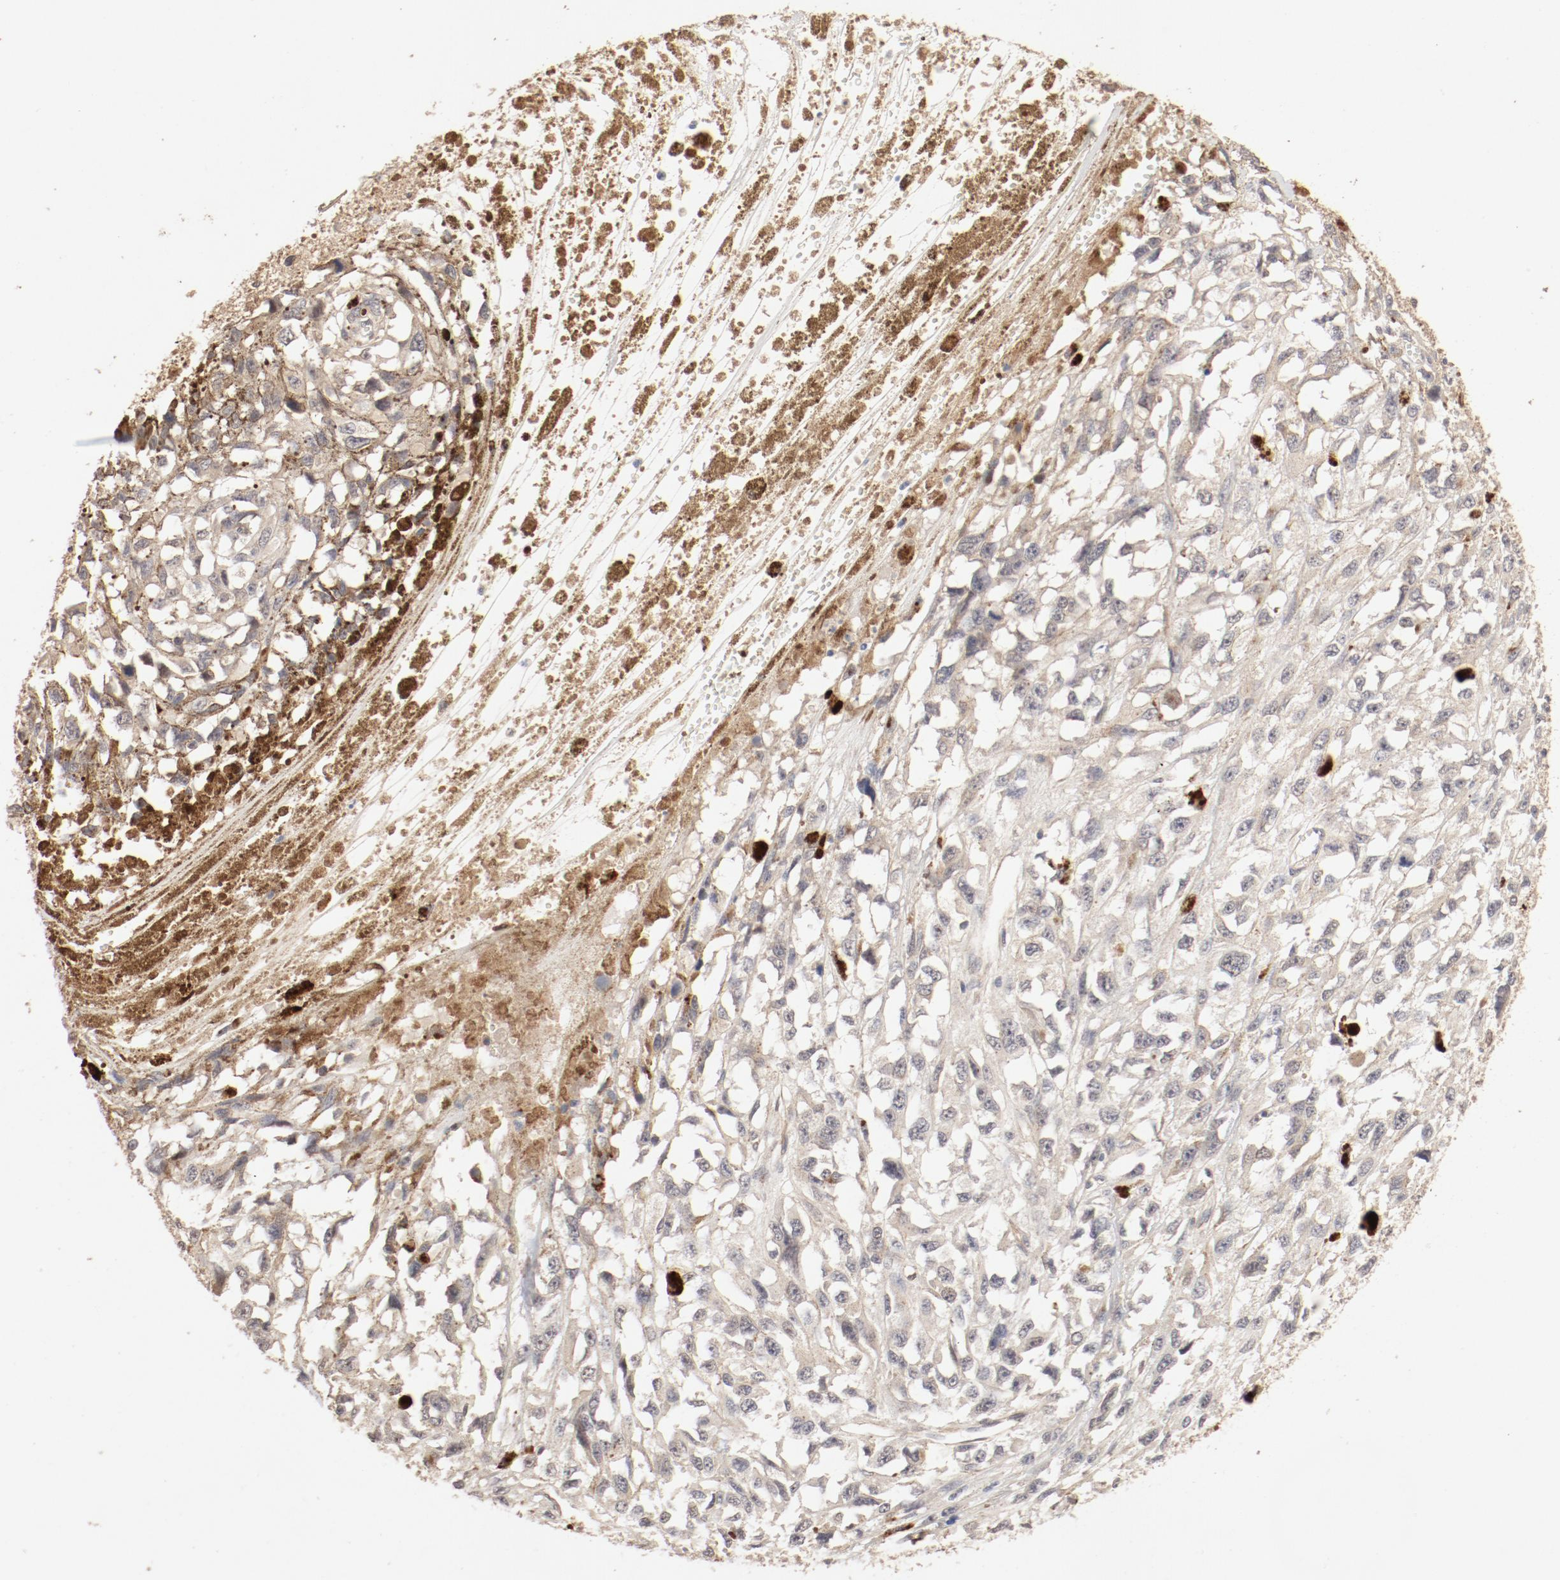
{"staining": {"intensity": "weak", "quantity": ">75%", "location": "cytoplasmic/membranous"}, "tissue": "melanoma", "cell_type": "Tumor cells", "image_type": "cancer", "snomed": [{"axis": "morphology", "description": "Malignant melanoma, Metastatic site"}, {"axis": "topography", "description": "Lymph node"}], "caption": "A brown stain shows weak cytoplasmic/membranous staining of a protein in human melanoma tumor cells.", "gene": "IL3RA", "patient": {"sex": "male", "age": 59}}